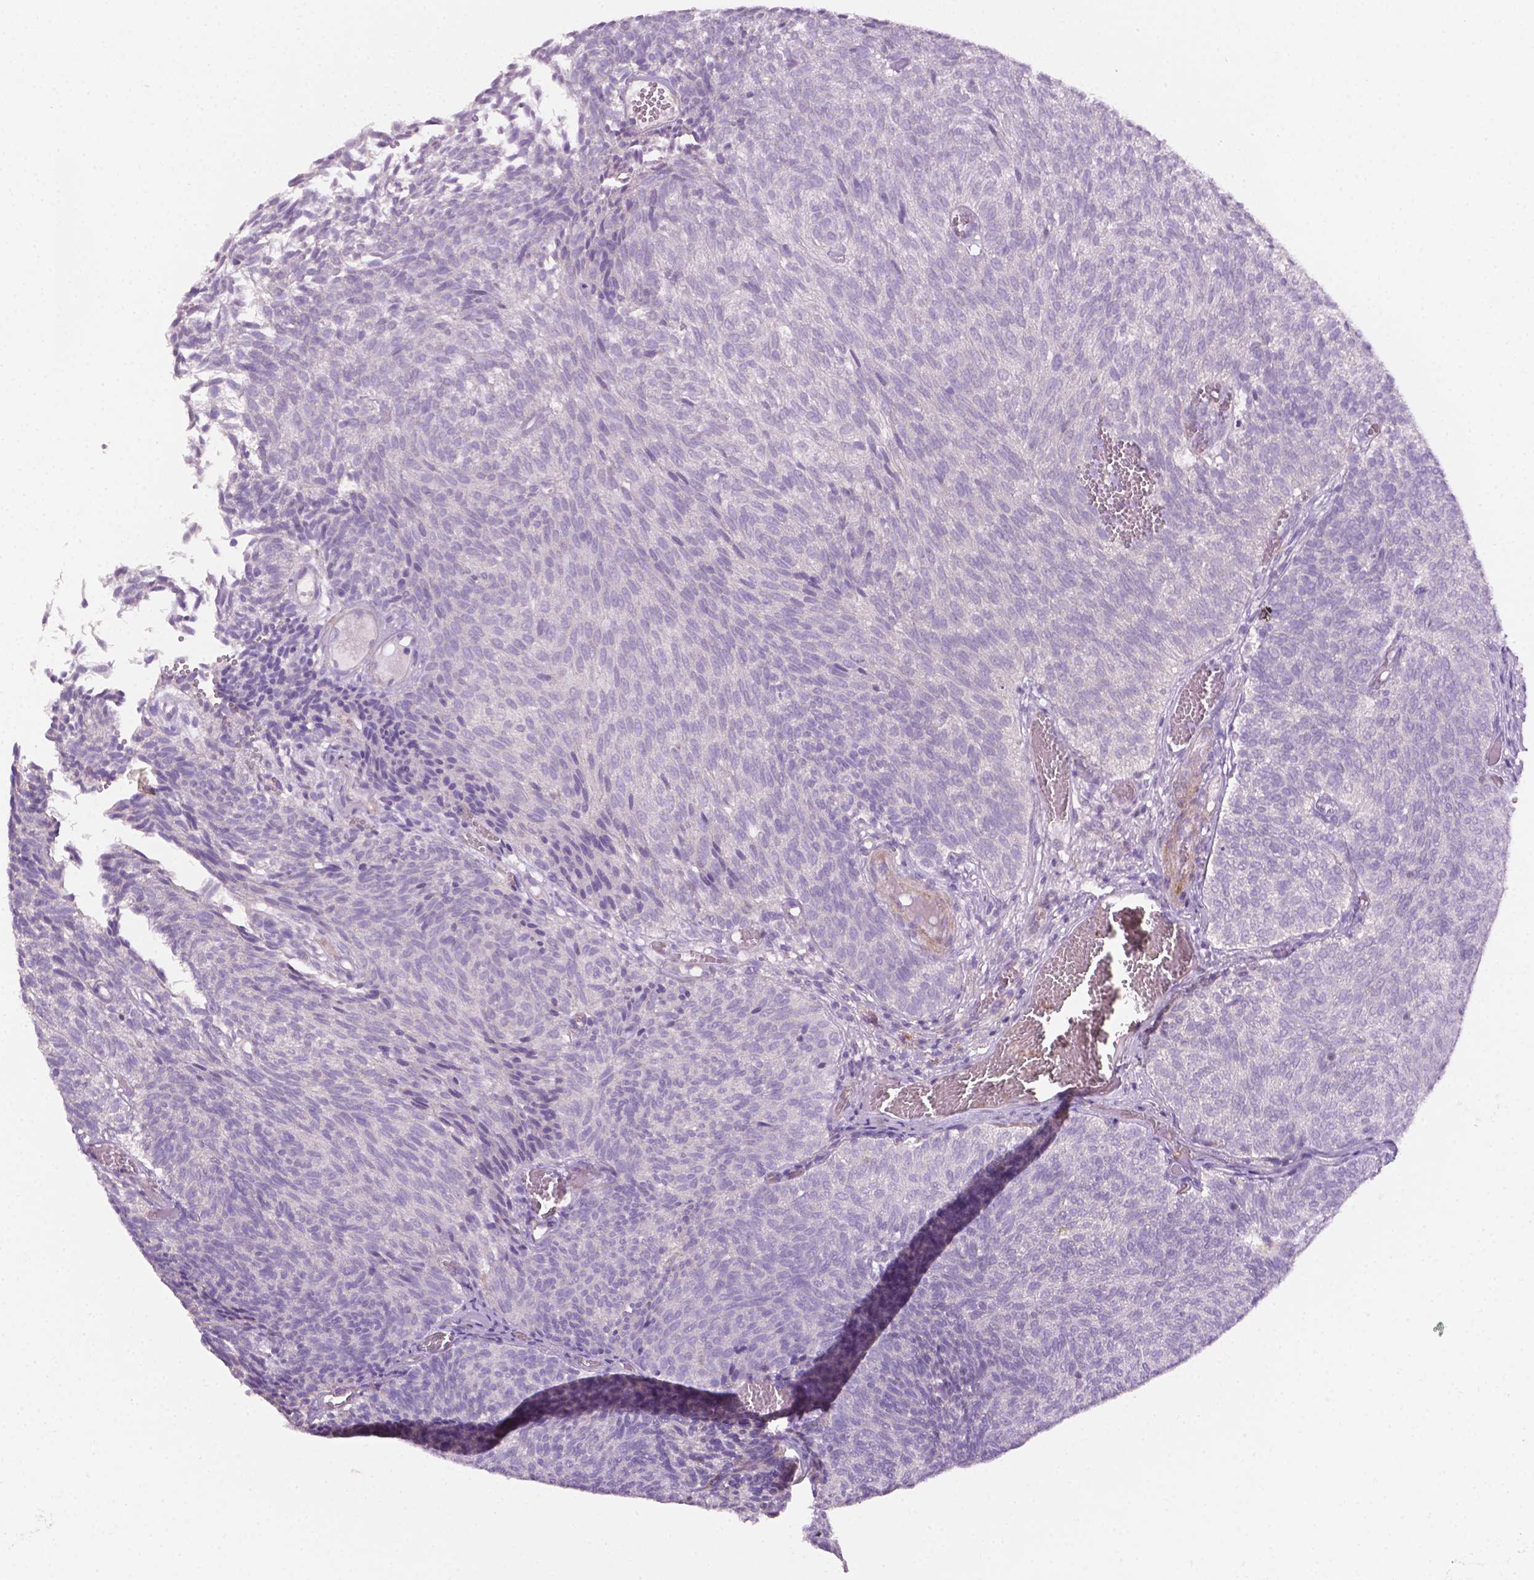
{"staining": {"intensity": "negative", "quantity": "none", "location": "none"}, "tissue": "urothelial cancer", "cell_type": "Tumor cells", "image_type": "cancer", "snomed": [{"axis": "morphology", "description": "Urothelial carcinoma, Low grade"}, {"axis": "topography", "description": "Urinary bladder"}], "caption": "Immunohistochemistry photomicrograph of human urothelial cancer stained for a protein (brown), which demonstrates no staining in tumor cells.", "gene": "EGFR", "patient": {"sex": "male", "age": 77}}